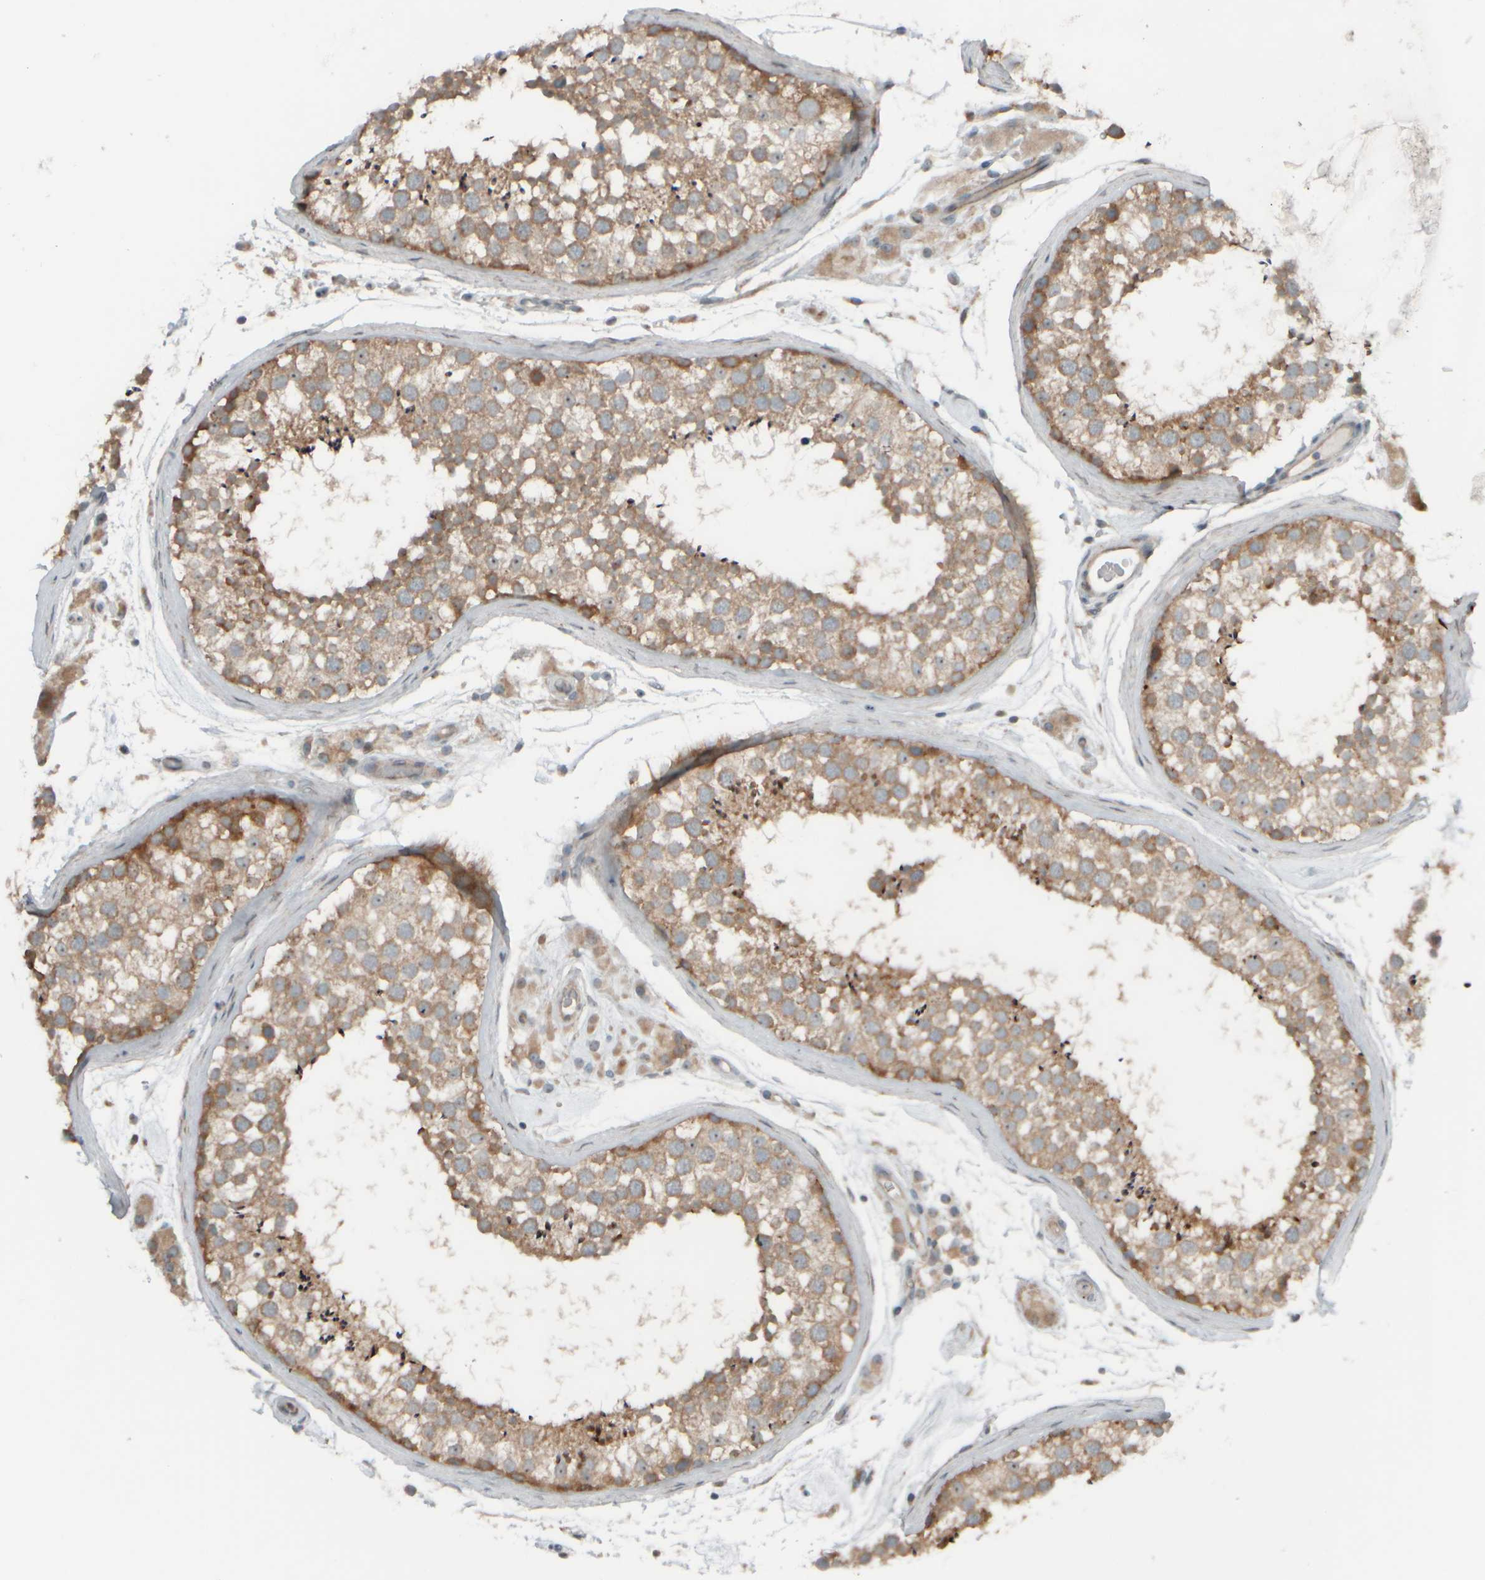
{"staining": {"intensity": "moderate", "quantity": ">75%", "location": "cytoplasmic/membranous"}, "tissue": "testis", "cell_type": "Cells in seminiferous ducts", "image_type": "normal", "snomed": [{"axis": "morphology", "description": "Normal tissue, NOS"}, {"axis": "topography", "description": "Testis"}], "caption": "IHC of benign human testis demonstrates medium levels of moderate cytoplasmic/membranous expression in approximately >75% of cells in seminiferous ducts. (DAB (3,3'-diaminobenzidine) IHC, brown staining for protein, blue staining for nuclei).", "gene": "HGS", "patient": {"sex": "male", "age": 46}}